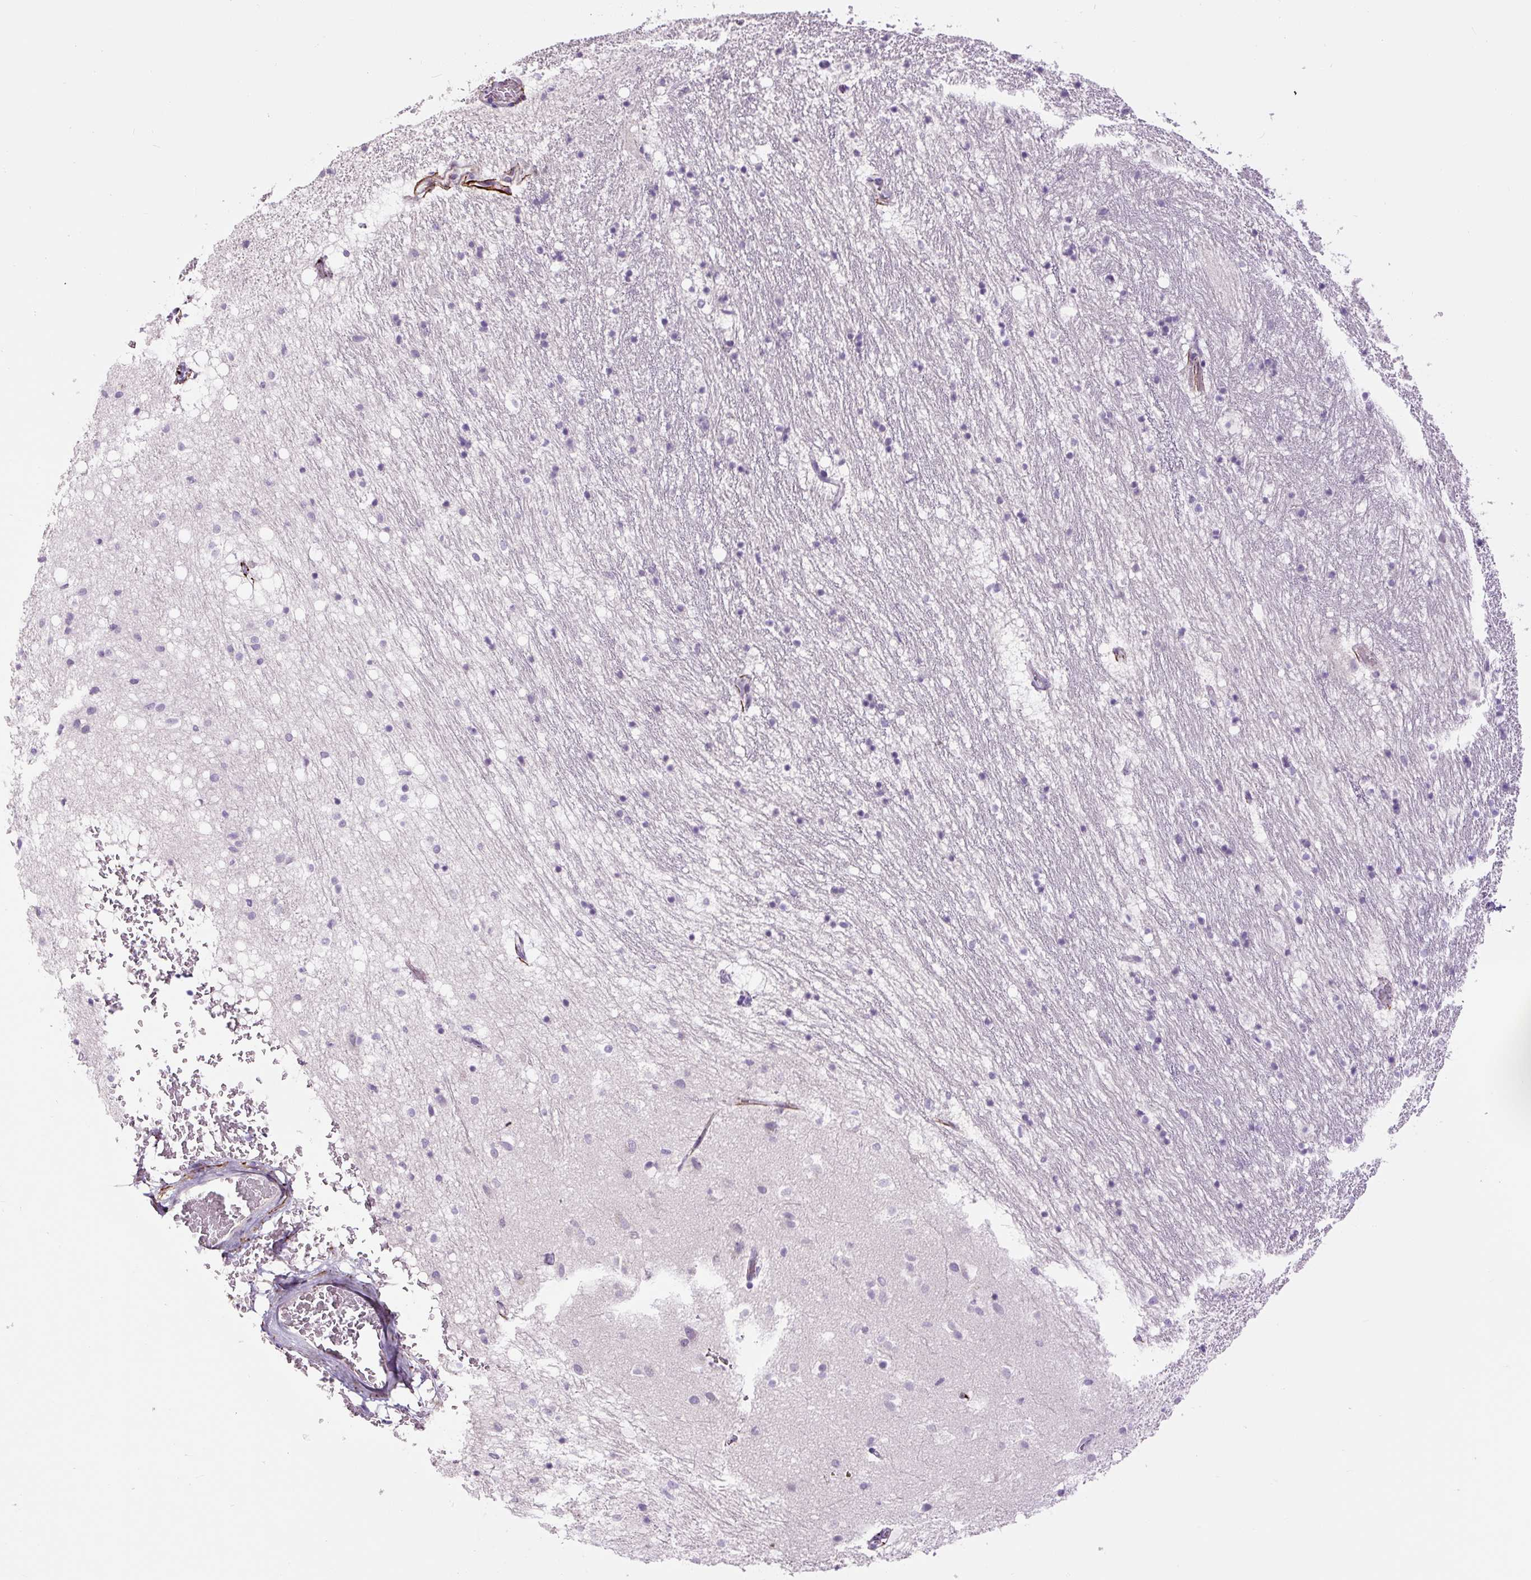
{"staining": {"intensity": "negative", "quantity": "none", "location": "none"}, "tissue": "caudate", "cell_type": "Glial cells", "image_type": "normal", "snomed": [{"axis": "morphology", "description": "Normal tissue, NOS"}, {"axis": "topography", "description": "Lateral ventricle wall"}], "caption": "Photomicrograph shows no significant protein staining in glial cells of normal caudate. The staining was performed using DAB to visualize the protein expression in brown, while the nuclei were stained in blue with hematoxylin (Magnification: 20x).", "gene": "FBN1", "patient": {"sex": "male", "age": 37}}